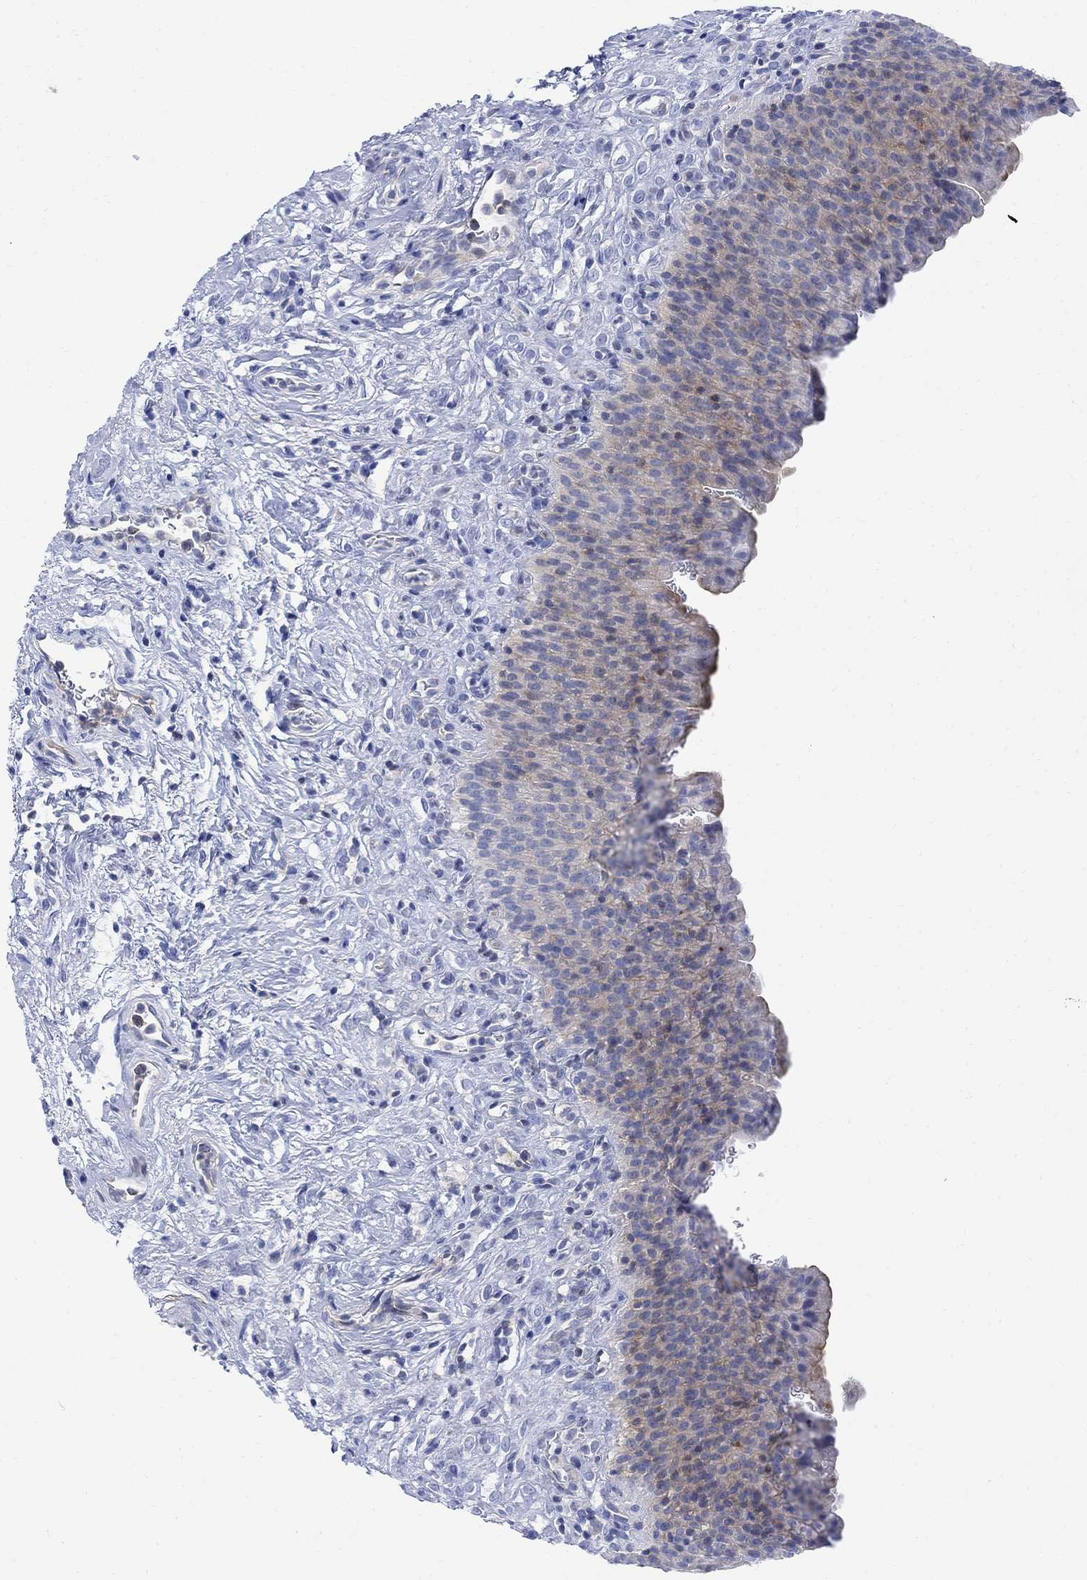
{"staining": {"intensity": "moderate", "quantity": "<25%", "location": "cytoplasmic/membranous"}, "tissue": "urinary bladder", "cell_type": "Urothelial cells", "image_type": "normal", "snomed": [{"axis": "morphology", "description": "Normal tissue, NOS"}, {"axis": "topography", "description": "Urinary bladder"}], "caption": "Normal urinary bladder demonstrates moderate cytoplasmic/membranous expression in about <25% of urothelial cells, visualized by immunohistochemistry. Immunohistochemistry (ihc) stains the protein in brown and the nuclei are stained blue.", "gene": "ARSK", "patient": {"sex": "male", "age": 76}}